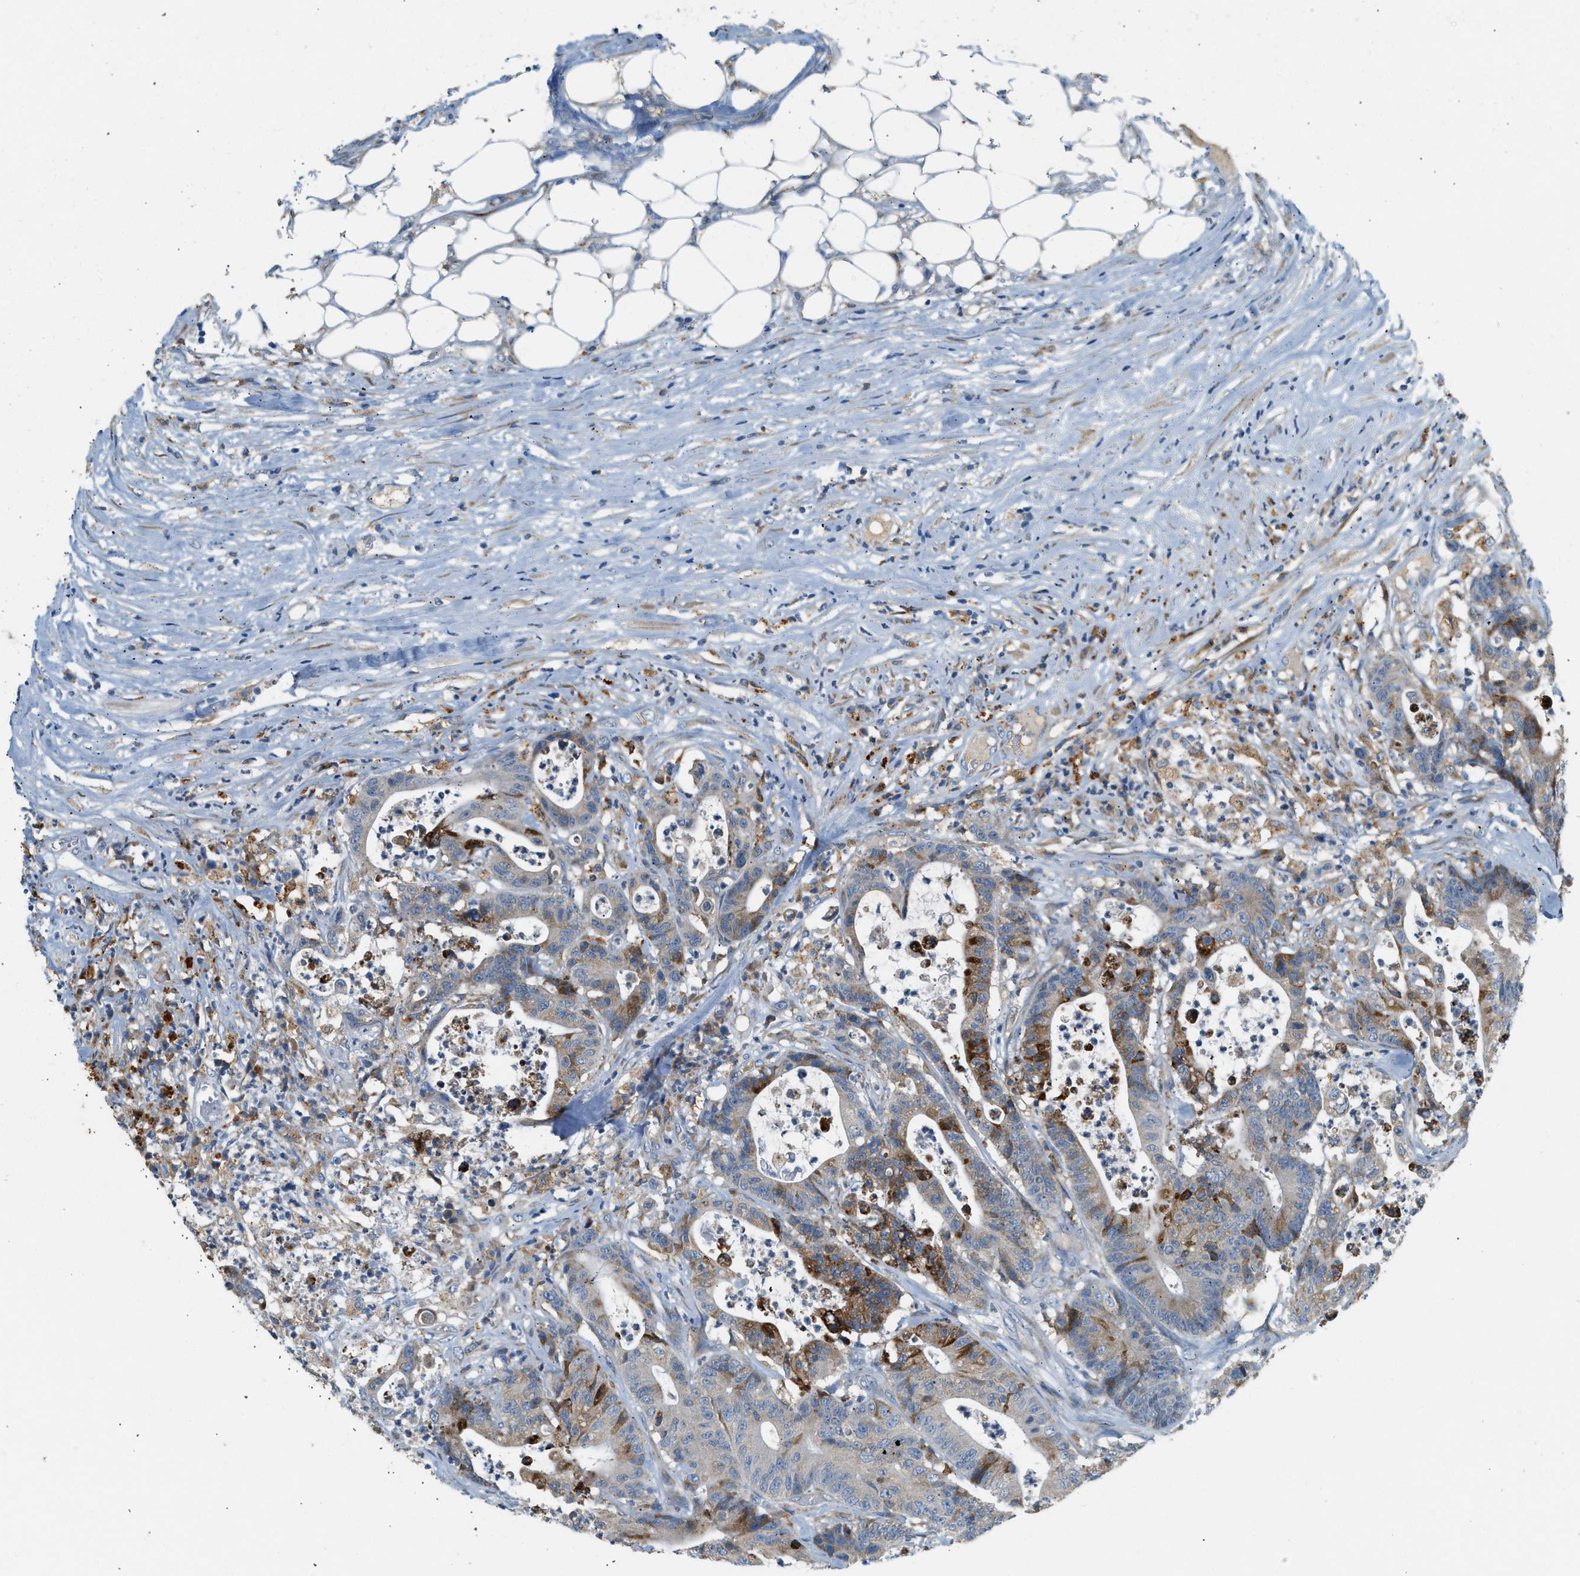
{"staining": {"intensity": "moderate", "quantity": ">75%", "location": "cytoplasmic/membranous"}, "tissue": "colorectal cancer", "cell_type": "Tumor cells", "image_type": "cancer", "snomed": [{"axis": "morphology", "description": "Adenocarcinoma, NOS"}, {"axis": "topography", "description": "Colon"}], "caption": "DAB immunohistochemical staining of human adenocarcinoma (colorectal) shows moderate cytoplasmic/membranous protein positivity in about >75% of tumor cells.", "gene": "CTSB", "patient": {"sex": "female", "age": 84}}